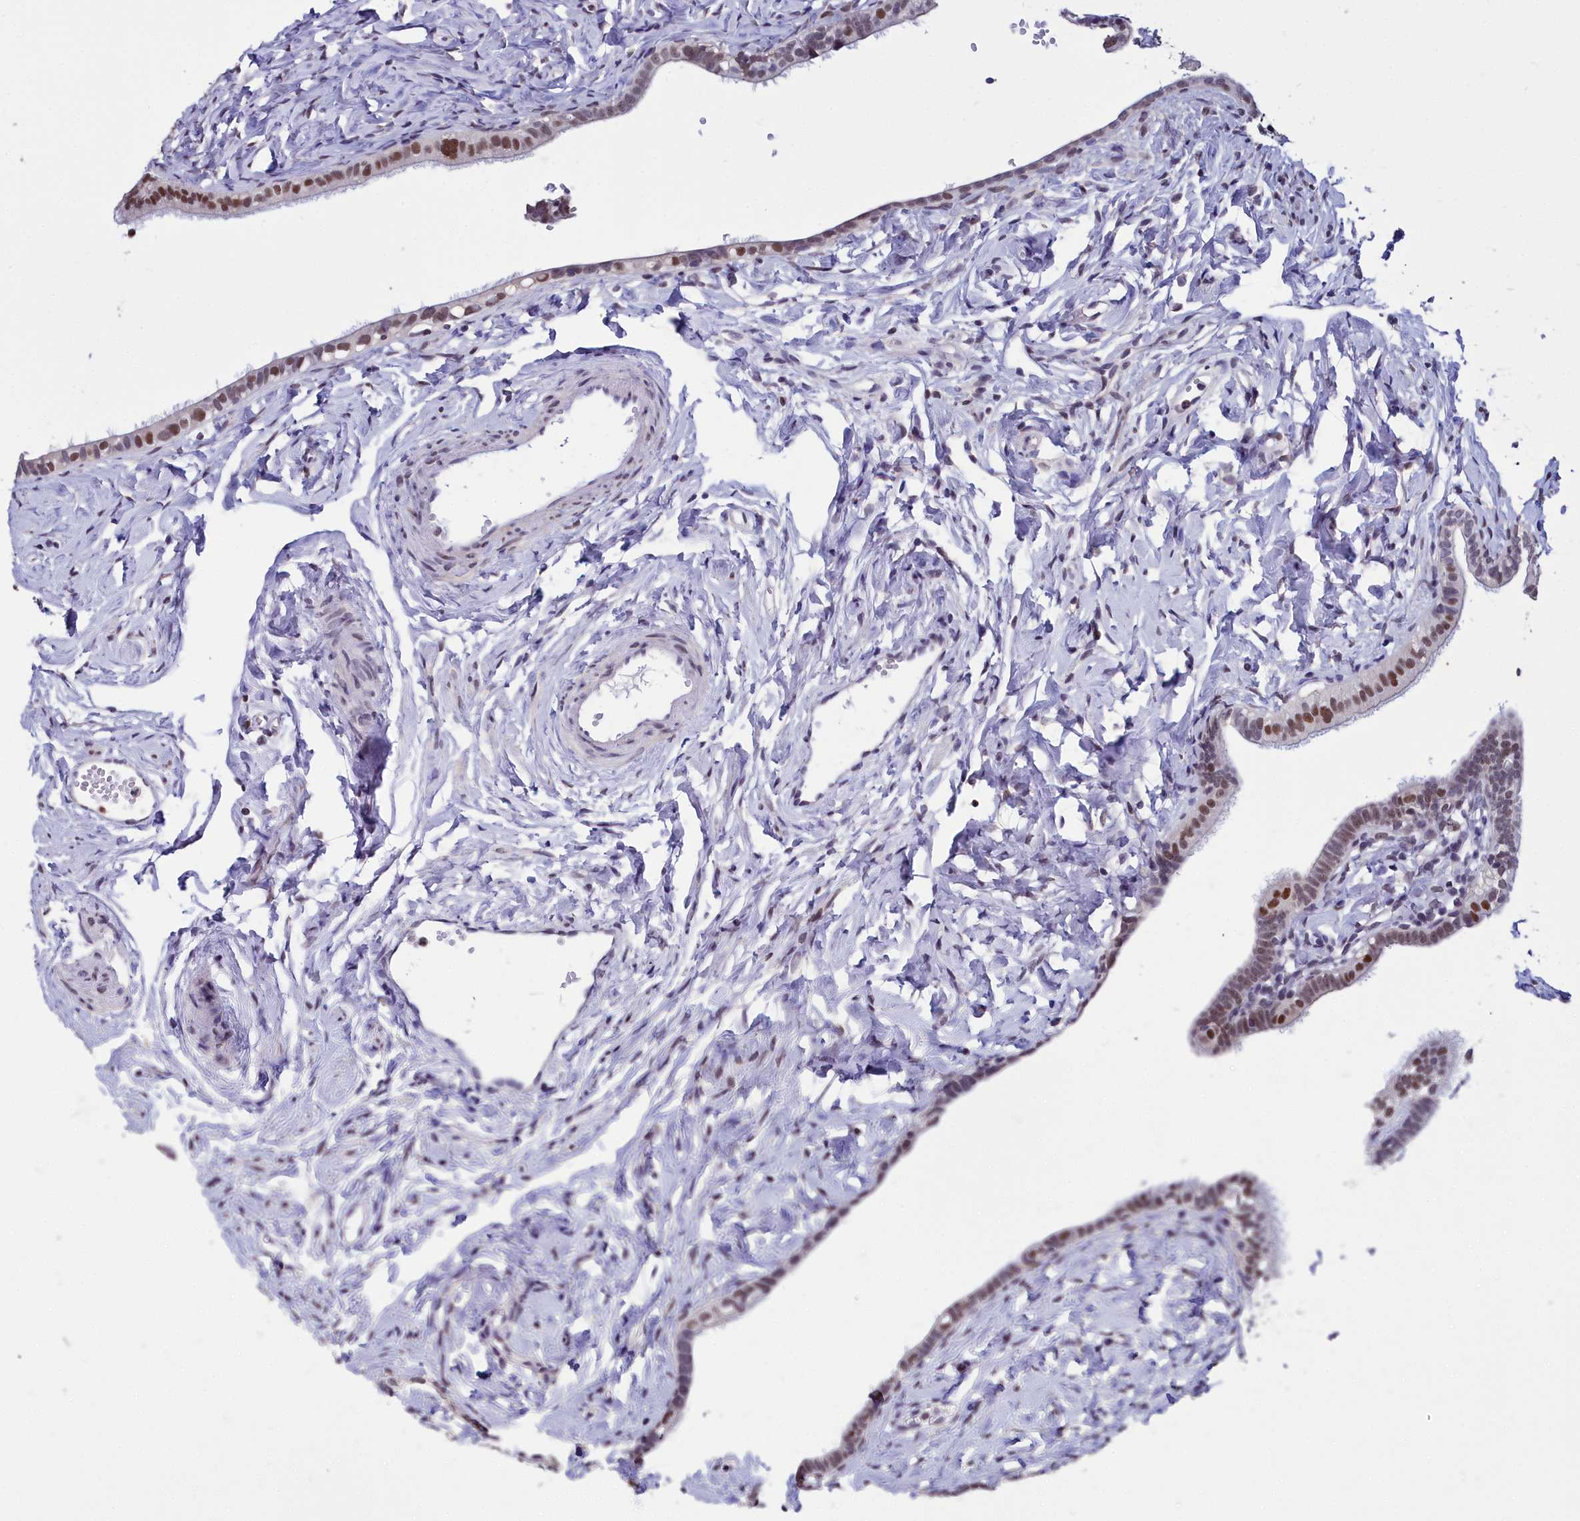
{"staining": {"intensity": "moderate", "quantity": ">75%", "location": "nuclear"}, "tissue": "fallopian tube", "cell_type": "Glandular cells", "image_type": "normal", "snomed": [{"axis": "morphology", "description": "Normal tissue, NOS"}, {"axis": "topography", "description": "Fallopian tube"}], "caption": "Immunohistochemical staining of unremarkable human fallopian tube shows medium levels of moderate nuclear staining in about >75% of glandular cells.", "gene": "CCDC97", "patient": {"sex": "female", "age": 66}}